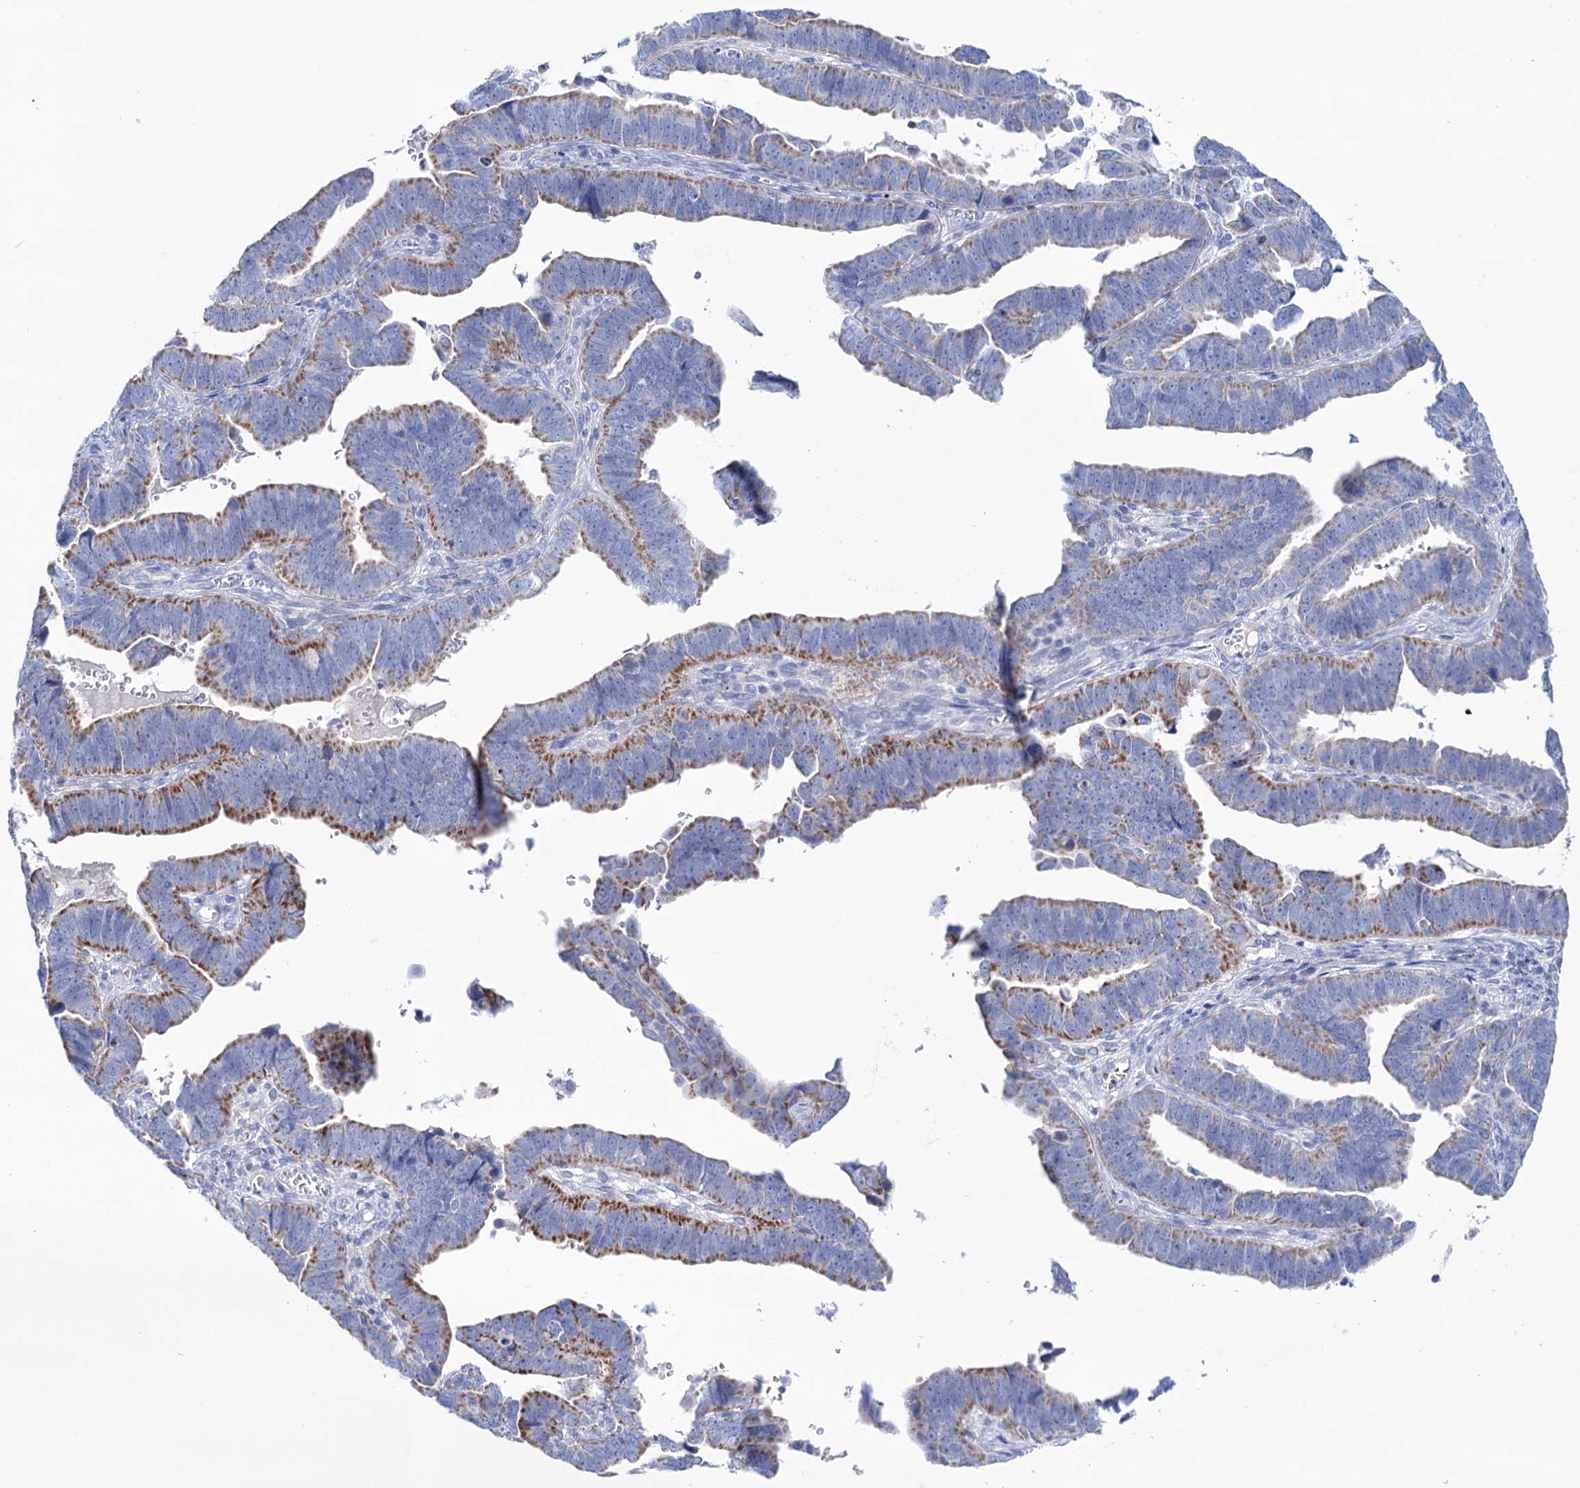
{"staining": {"intensity": "moderate", "quantity": "25%-75%", "location": "cytoplasmic/membranous"}, "tissue": "endometrial cancer", "cell_type": "Tumor cells", "image_type": "cancer", "snomed": [{"axis": "morphology", "description": "Adenocarcinoma, NOS"}, {"axis": "topography", "description": "Endometrium"}], "caption": "Immunohistochemistry (IHC) histopathology image of neoplastic tissue: adenocarcinoma (endometrial) stained using IHC demonstrates medium levels of moderate protein expression localized specifically in the cytoplasmic/membranous of tumor cells, appearing as a cytoplasmic/membranous brown color.", "gene": "YARS2", "patient": {"sex": "female", "age": 75}}